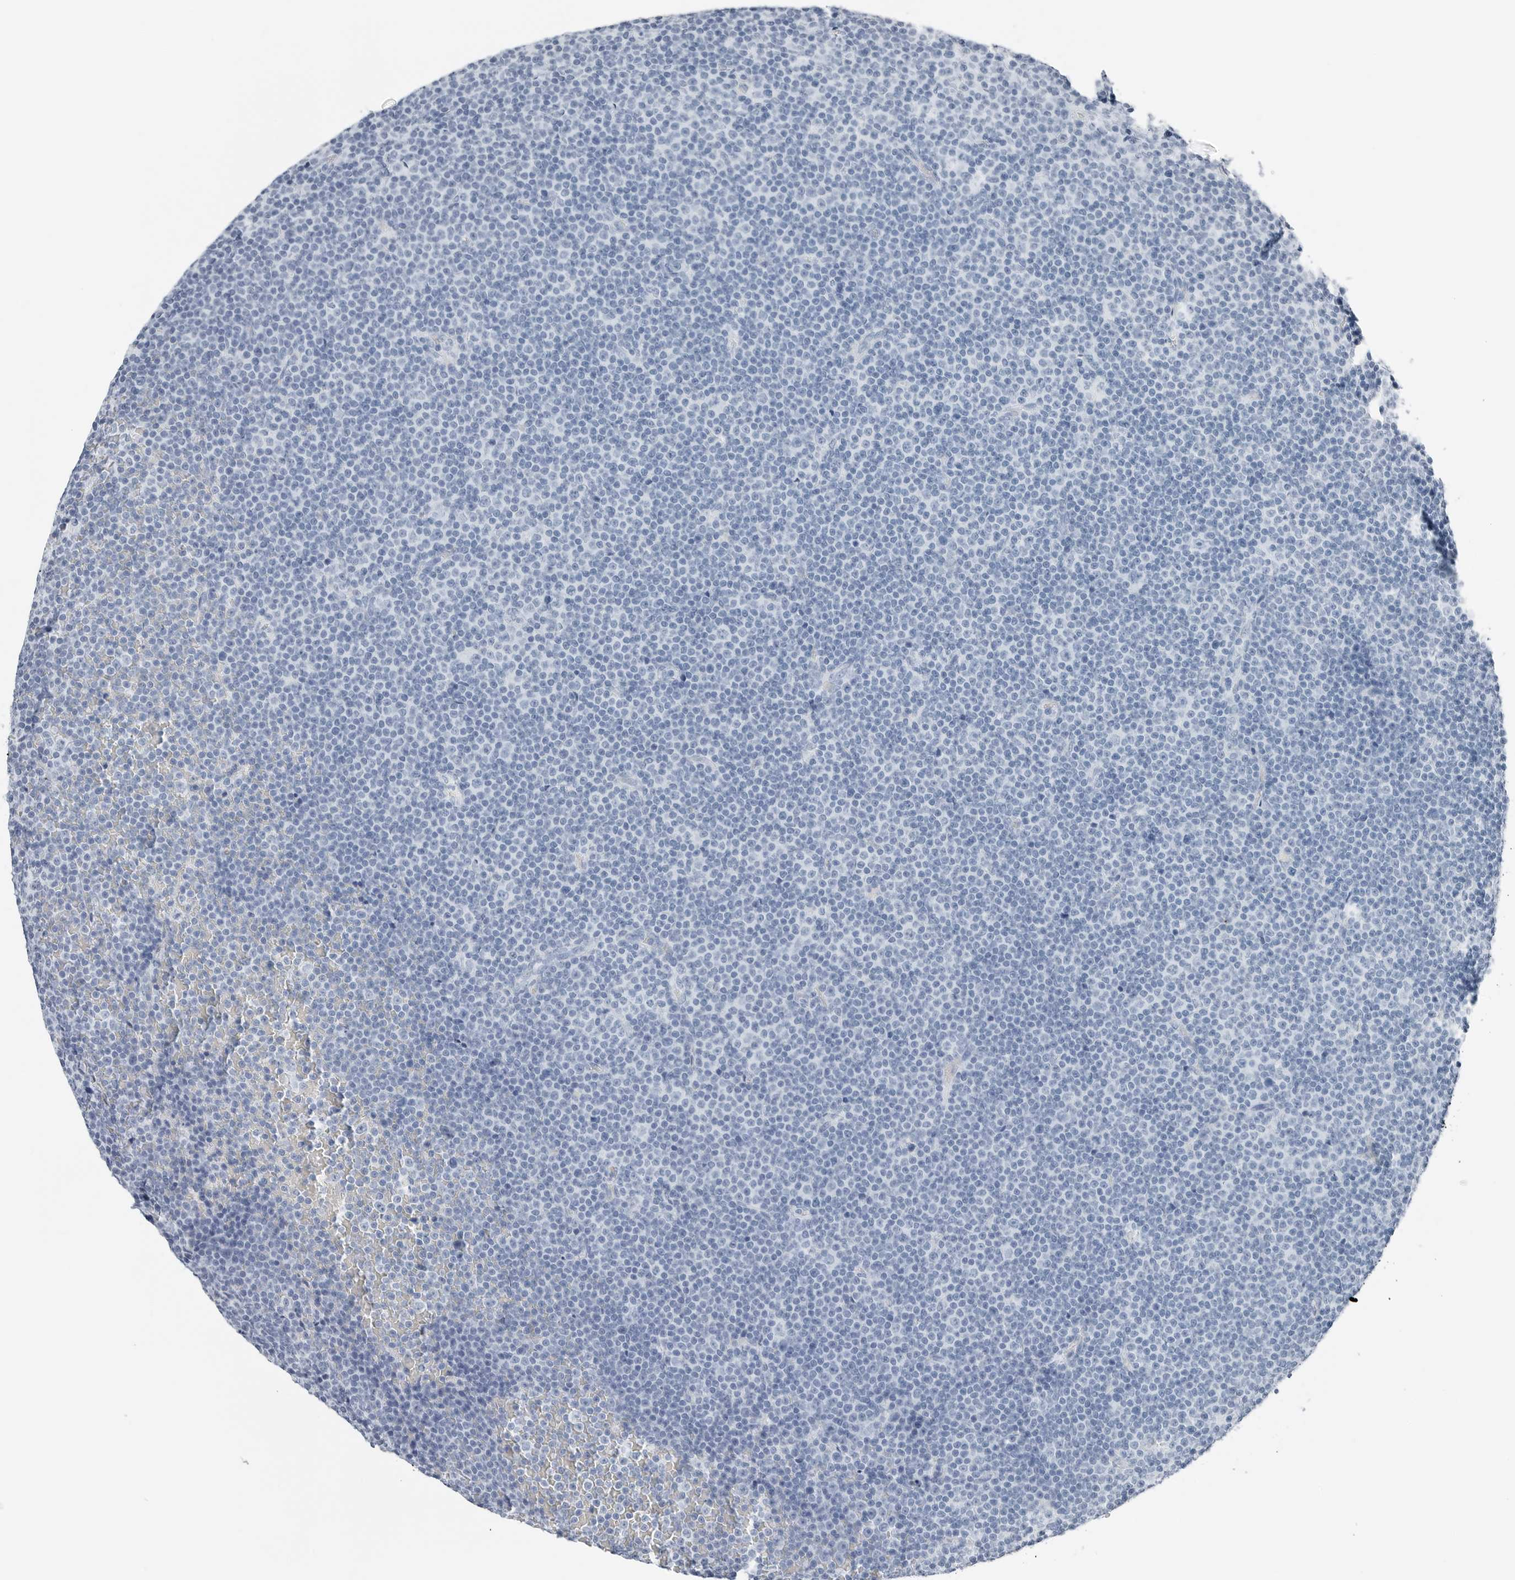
{"staining": {"intensity": "negative", "quantity": "none", "location": "none"}, "tissue": "lymphoma", "cell_type": "Tumor cells", "image_type": "cancer", "snomed": [{"axis": "morphology", "description": "Malignant lymphoma, non-Hodgkin's type, Low grade"}, {"axis": "topography", "description": "Lymph node"}], "caption": "Malignant lymphoma, non-Hodgkin's type (low-grade) was stained to show a protein in brown. There is no significant staining in tumor cells.", "gene": "SLPI", "patient": {"sex": "female", "age": 67}}